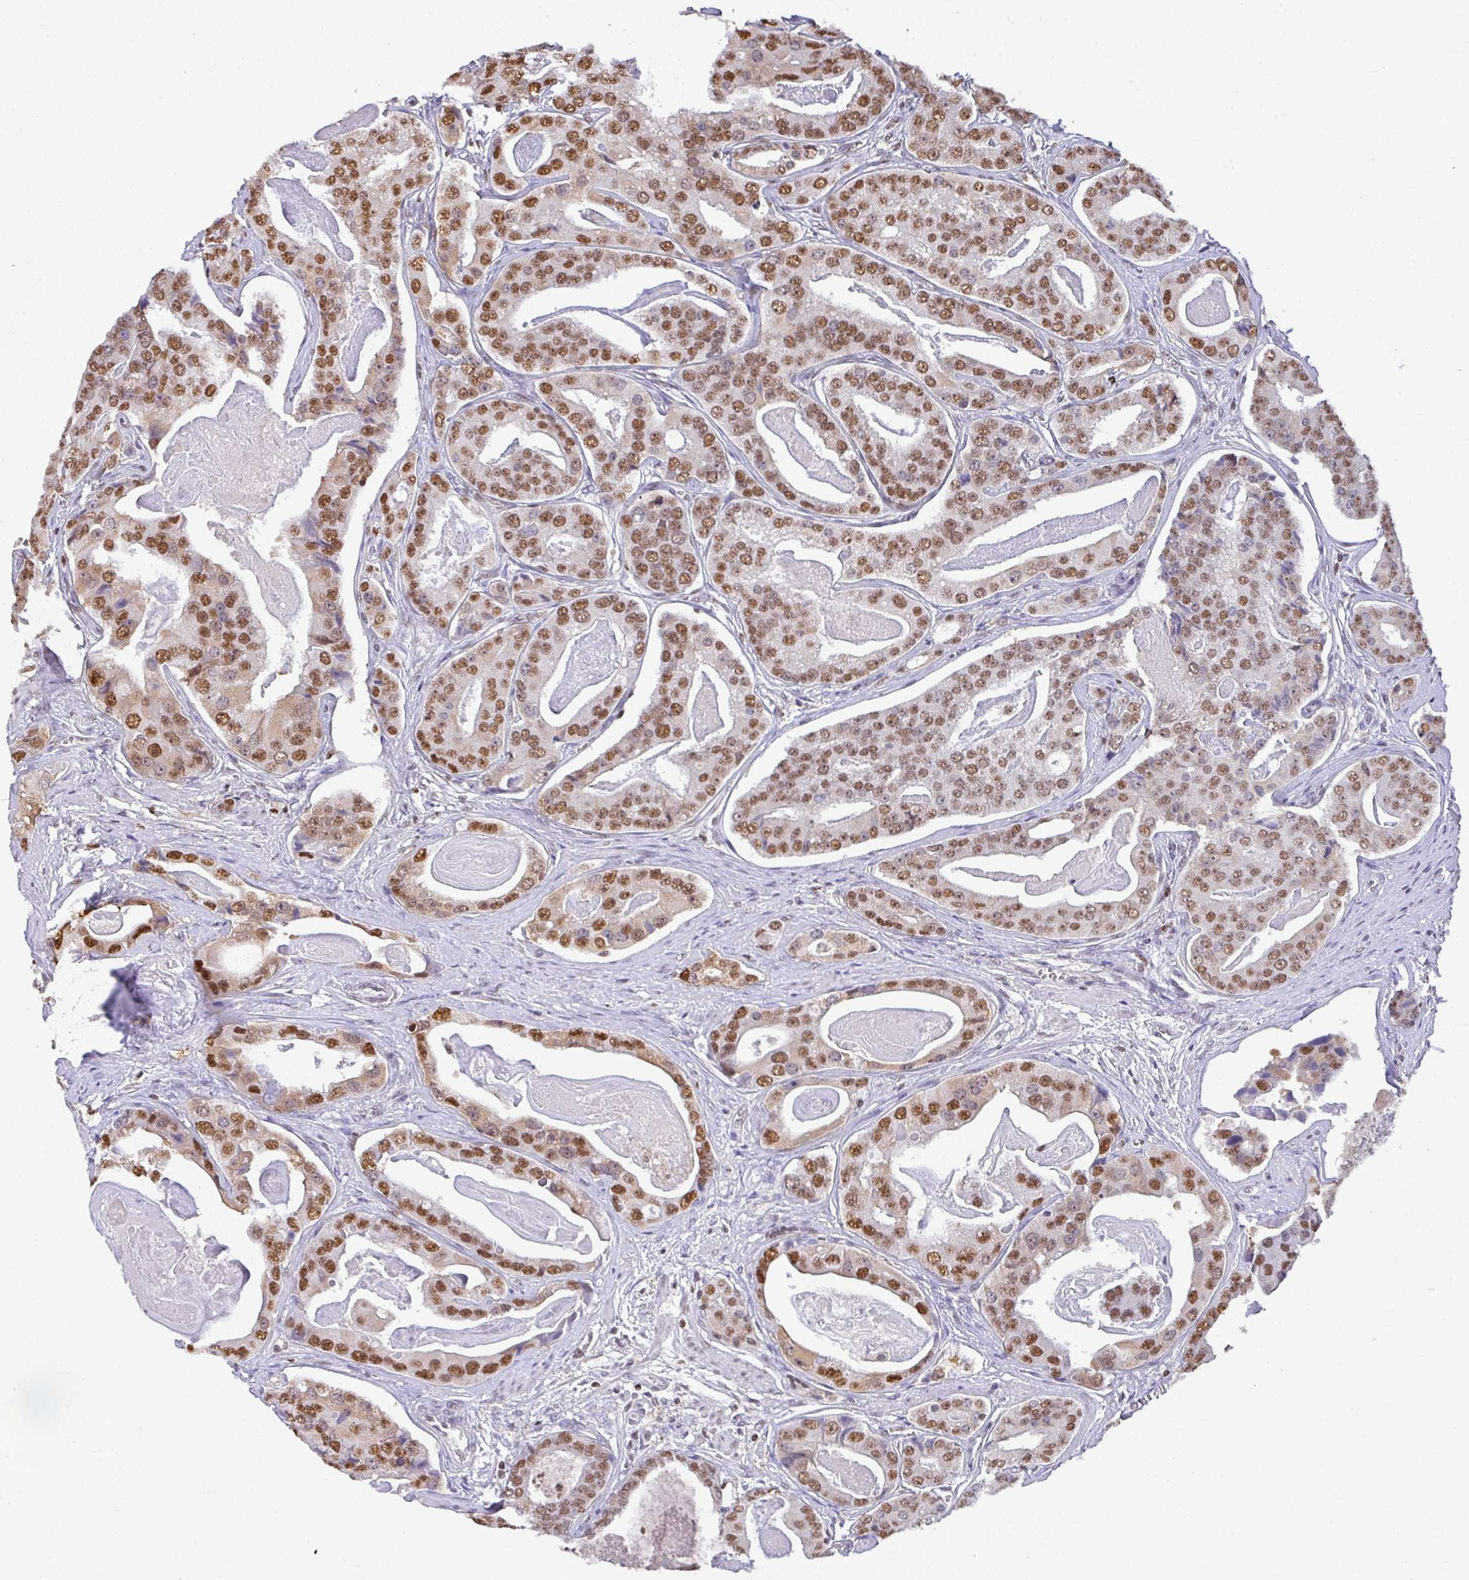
{"staining": {"intensity": "moderate", "quantity": ">75%", "location": "nuclear"}, "tissue": "prostate cancer", "cell_type": "Tumor cells", "image_type": "cancer", "snomed": [{"axis": "morphology", "description": "Adenocarcinoma, High grade"}, {"axis": "topography", "description": "Prostate"}], "caption": "IHC (DAB (3,3'-diaminobenzidine)) staining of prostate high-grade adenocarcinoma reveals moderate nuclear protein staining in about >75% of tumor cells.", "gene": "BBX", "patient": {"sex": "male", "age": 71}}